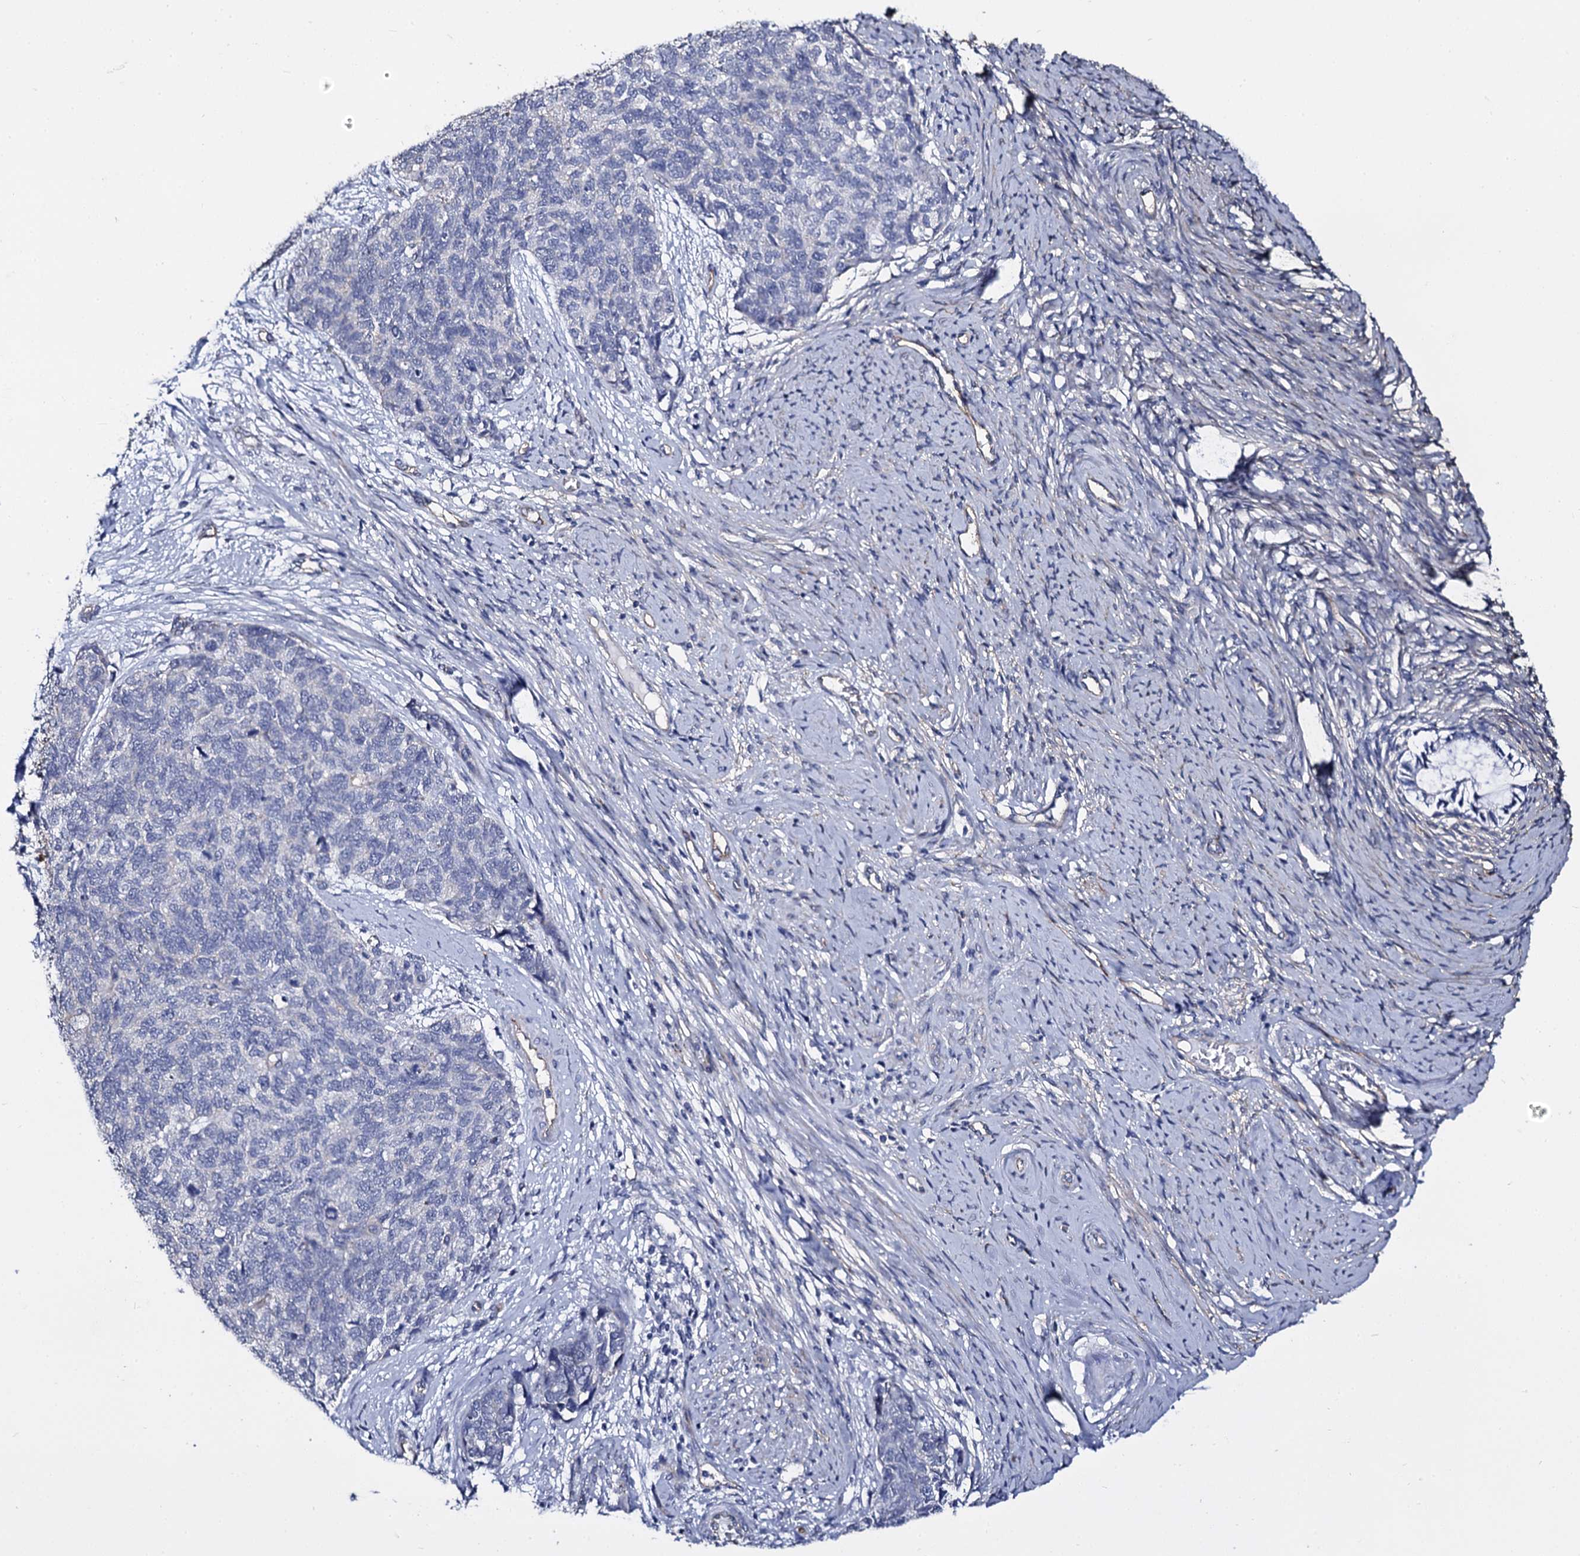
{"staining": {"intensity": "negative", "quantity": "none", "location": "none"}, "tissue": "cervical cancer", "cell_type": "Tumor cells", "image_type": "cancer", "snomed": [{"axis": "morphology", "description": "Squamous cell carcinoma, NOS"}, {"axis": "topography", "description": "Cervix"}], "caption": "Immunohistochemical staining of cervical squamous cell carcinoma exhibits no significant positivity in tumor cells.", "gene": "CBFB", "patient": {"sex": "female", "age": 63}}